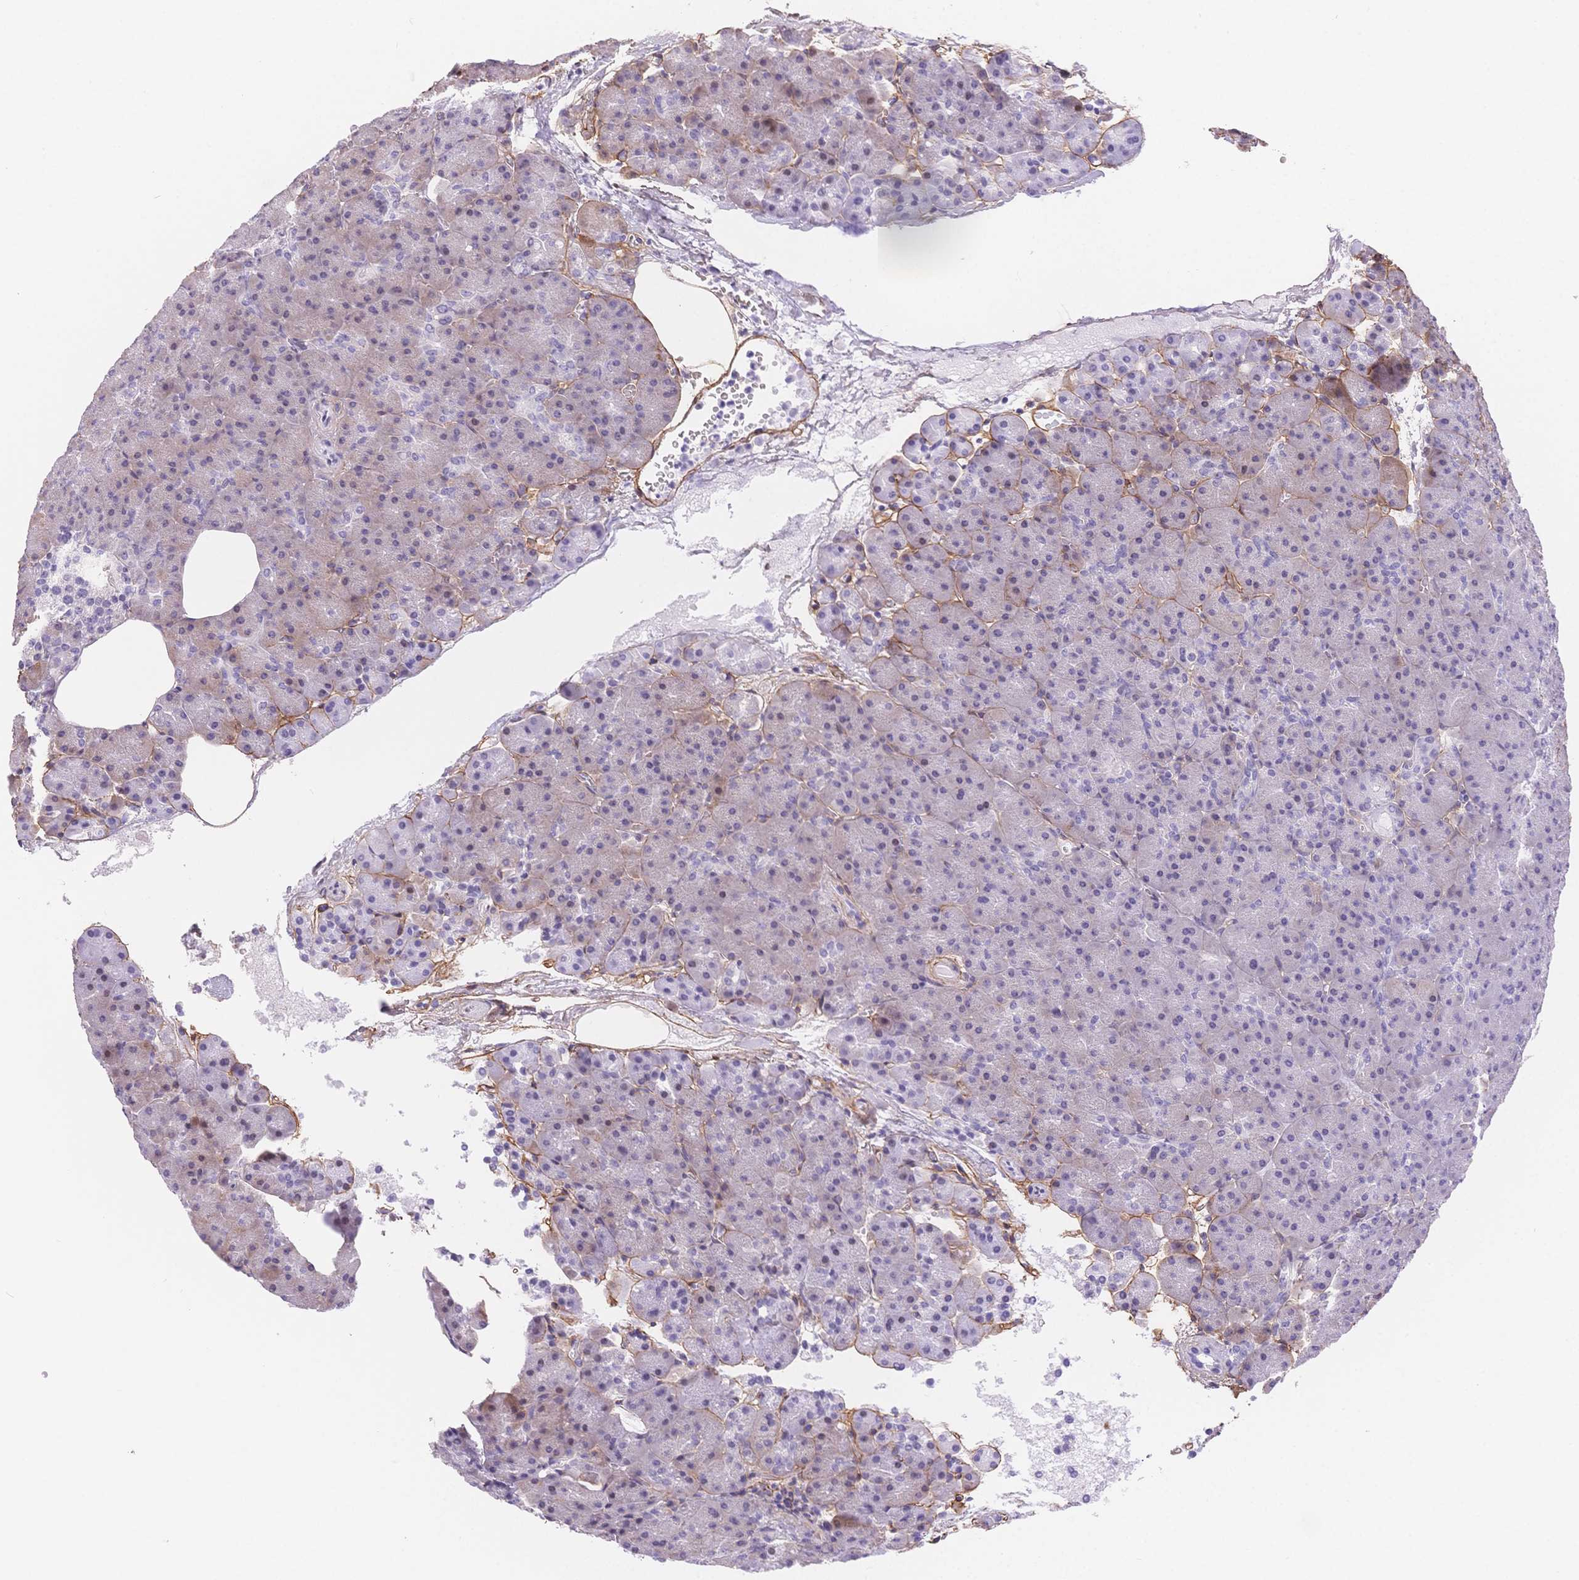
{"staining": {"intensity": "negative", "quantity": "none", "location": "none"}, "tissue": "pancreas", "cell_type": "Exocrine glandular cells", "image_type": "normal", "snomed": [{"axis": "morphology", "description": "Normal tissue, NOS"}, {"axis": "topography", "description": "Pancreas"}], "caption": "IHC of benign pancreas displays no positivity in exocrine glandular cells.", "gene": "PDZD2", "patient": {"sex": "female", "age": 74}}